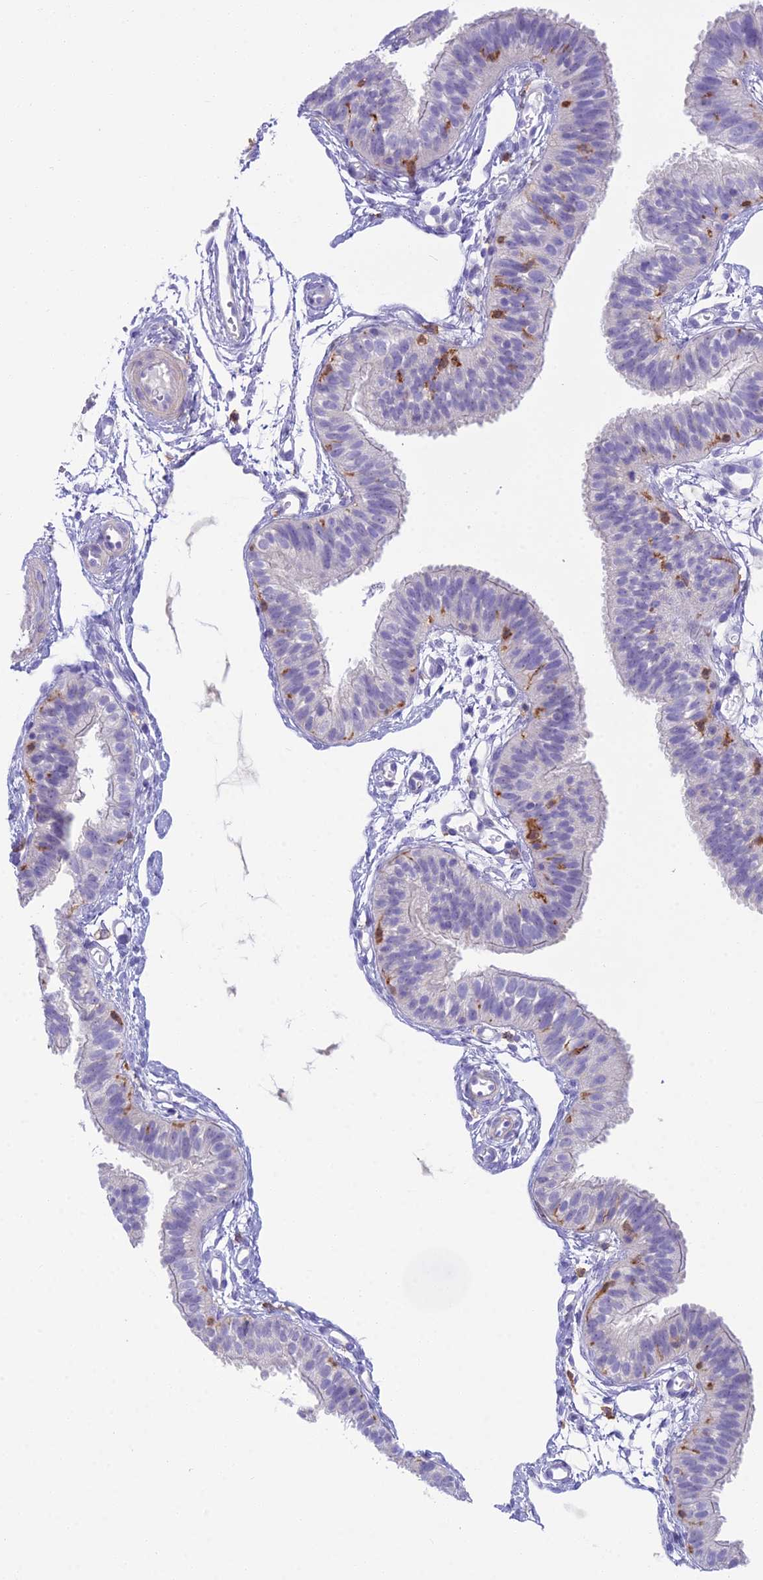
{"staining": {"intensity": "negative", "quantity": "none", "location": "none"}, "tissue": "fallopian tube", "cell_type": "Glandular cells", "image_type": "normal", "snomed": [{"axis": "morphology", "description": "Normal tissue, NOS"}, {"axis": "topography", "description": "Fallopian tube"}], "caption": "Immunohistochemistry photomicrograph of unremarkable fallopian tube stained for a protein (brown), which displays no positivity in glandular cells. (Brightfield microscopy of DAB IHC at high magnification).", "gene": "BLNK", "patient": {"sex": "female", "age": 35}}